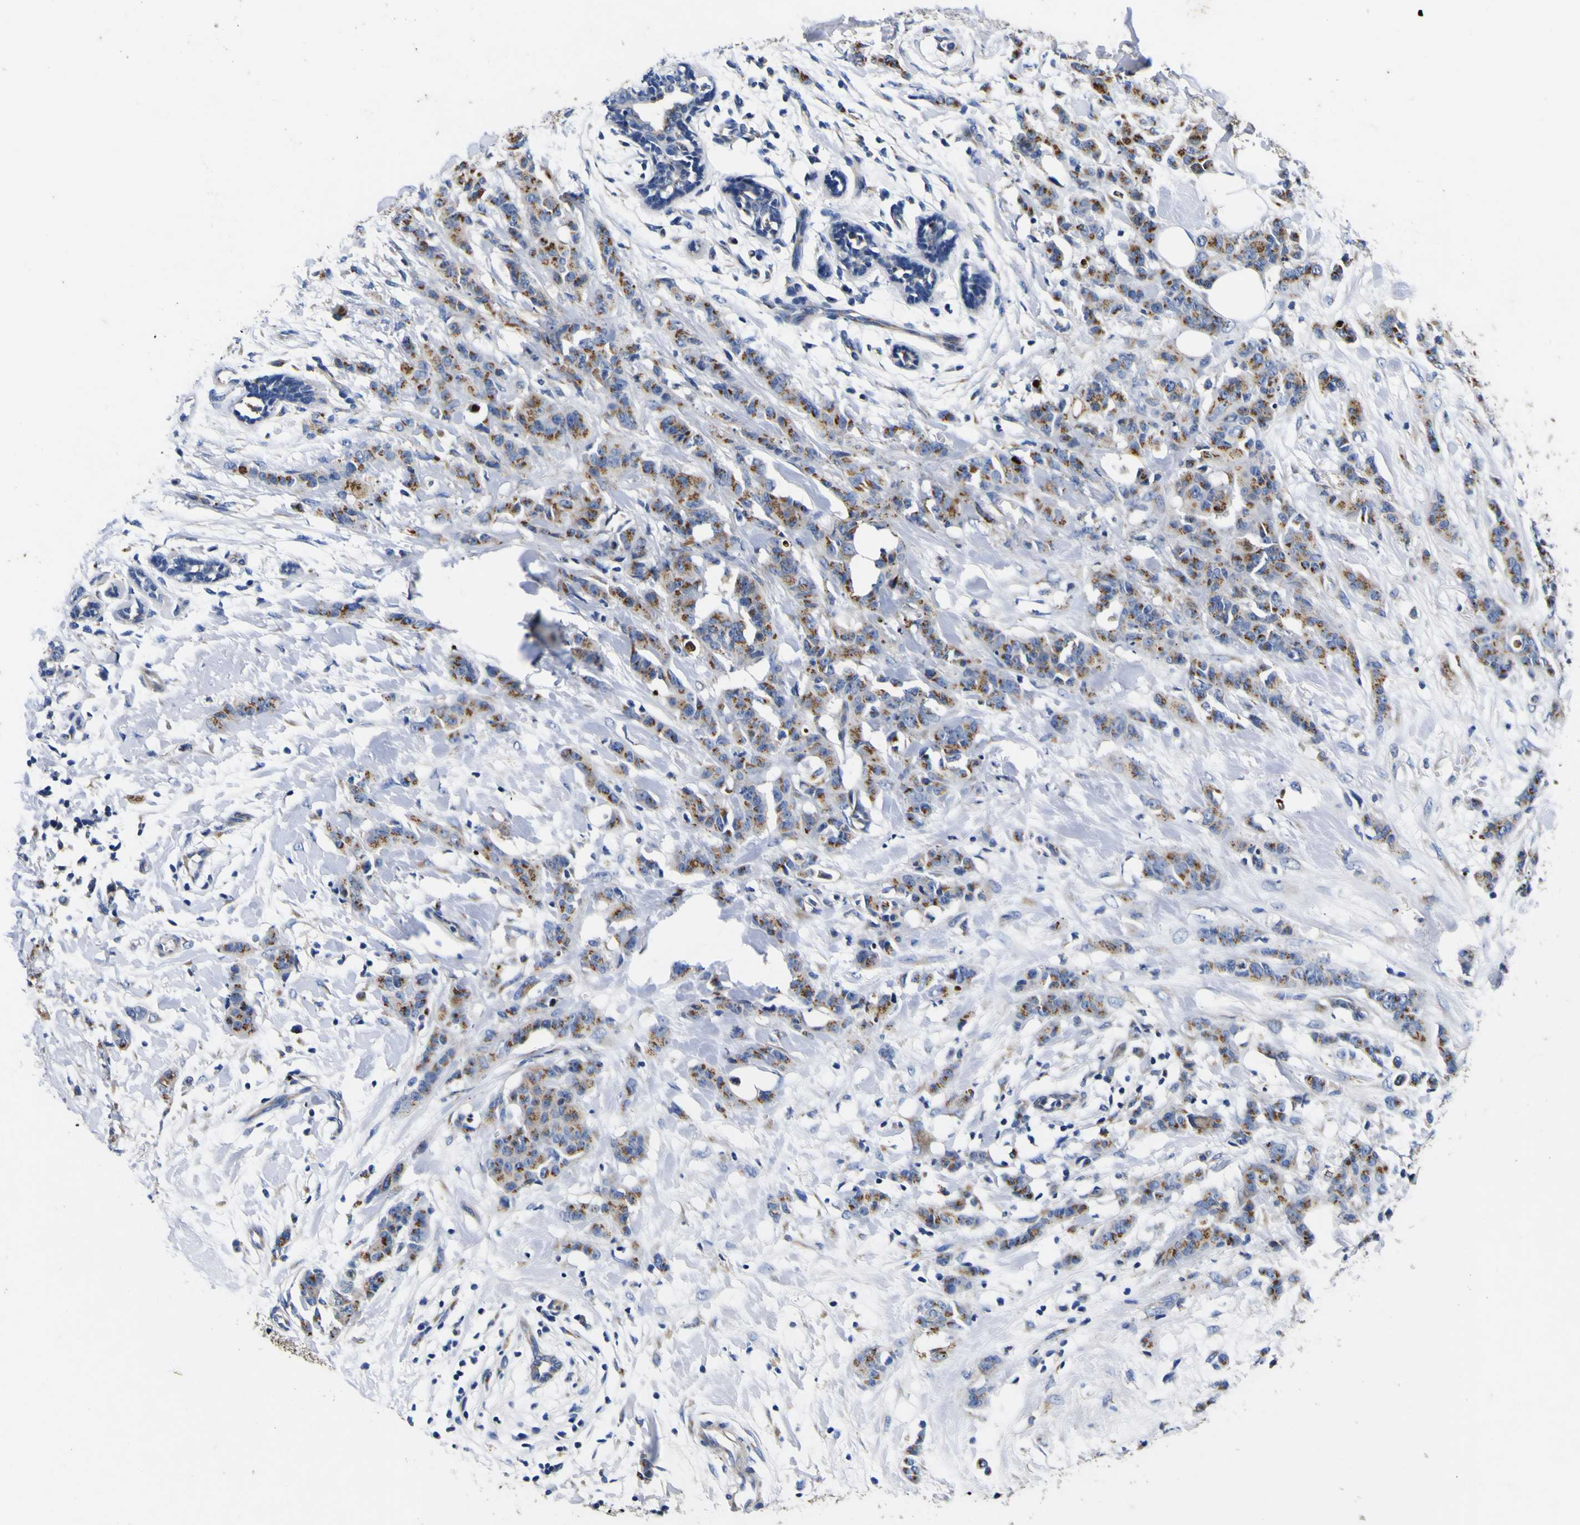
{"staining": {"intensity": "moderate", "quantity": ">75%", "location": "cytoplasmic/membranous"}, "tissue": "breast cancer", "cell_type": "Tumor cells", "image_type": "cancer", "snomed": [{"axis": "morphology", "description": "Normal tissue, NOS"}, {"axis": "morphology", "description": "Duct carcinoma"}, {"axis": "topography", "description": "Breast"}], "caption": "Moderate cytoplasmic/membranous protein expression is seen in approximately >75% of tumor cells in invasive ductal carcinoma (breast).", "gene": "COA1", "patient": {"sex": "female", "age": 40}}